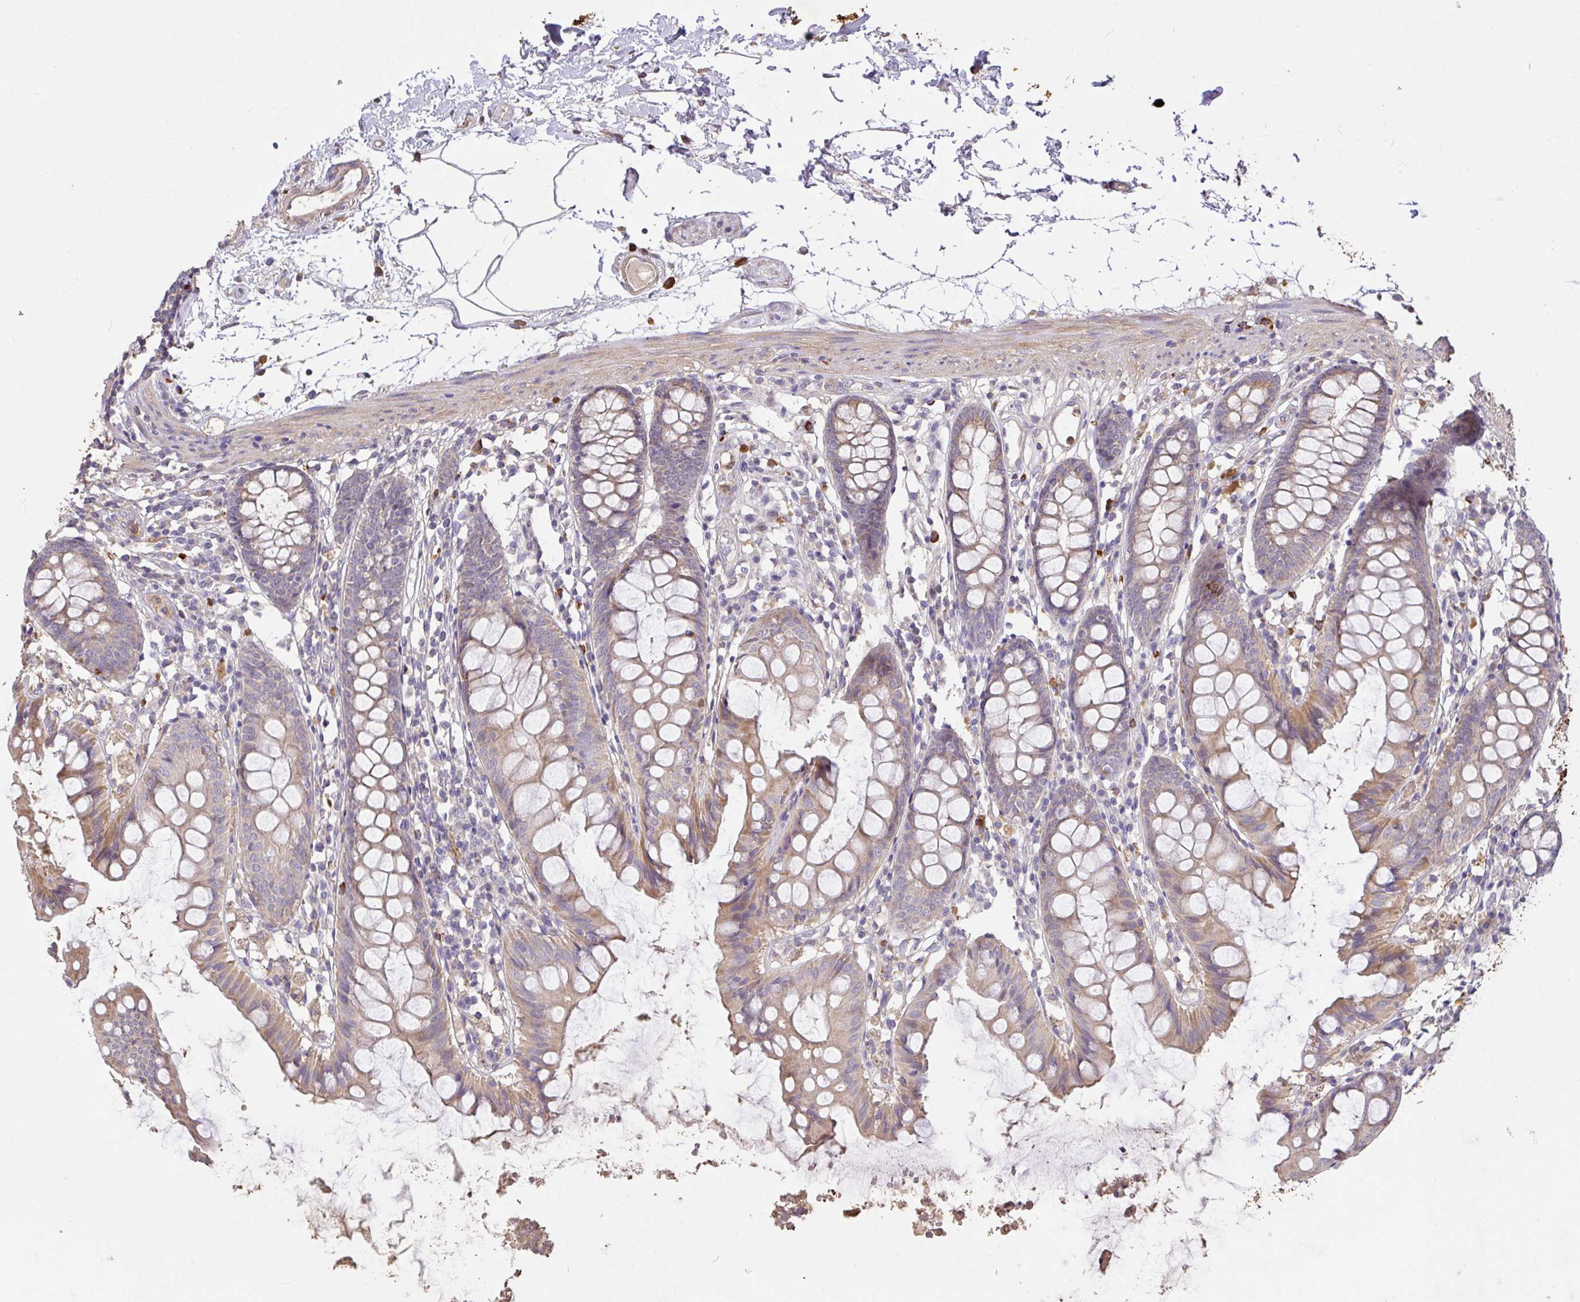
{"staining": {"intensity": "weak", "quantity": ">75%", "location": "cytoplasmic/membranous"}, "tissue": "colon", "cell_type": "Endothelial cells", "image_type": "normal", "snomed": [{"axis": "morphology", "description": "Normal tissue, NOS"}, {"axis": "topography", "description": "Colon"}], "caption": "High-power microscopy captured an immunohistochemistry (IHC) photomicrograph of normal colon, revealing weak cytoplasmic/membranous positivity in about >75% of endothelial cells. (DAB = brown stain, brightfield microscopy at high magnification).", "gene": "FCER1A", "patient": {"sex": "female", "age": 84}}